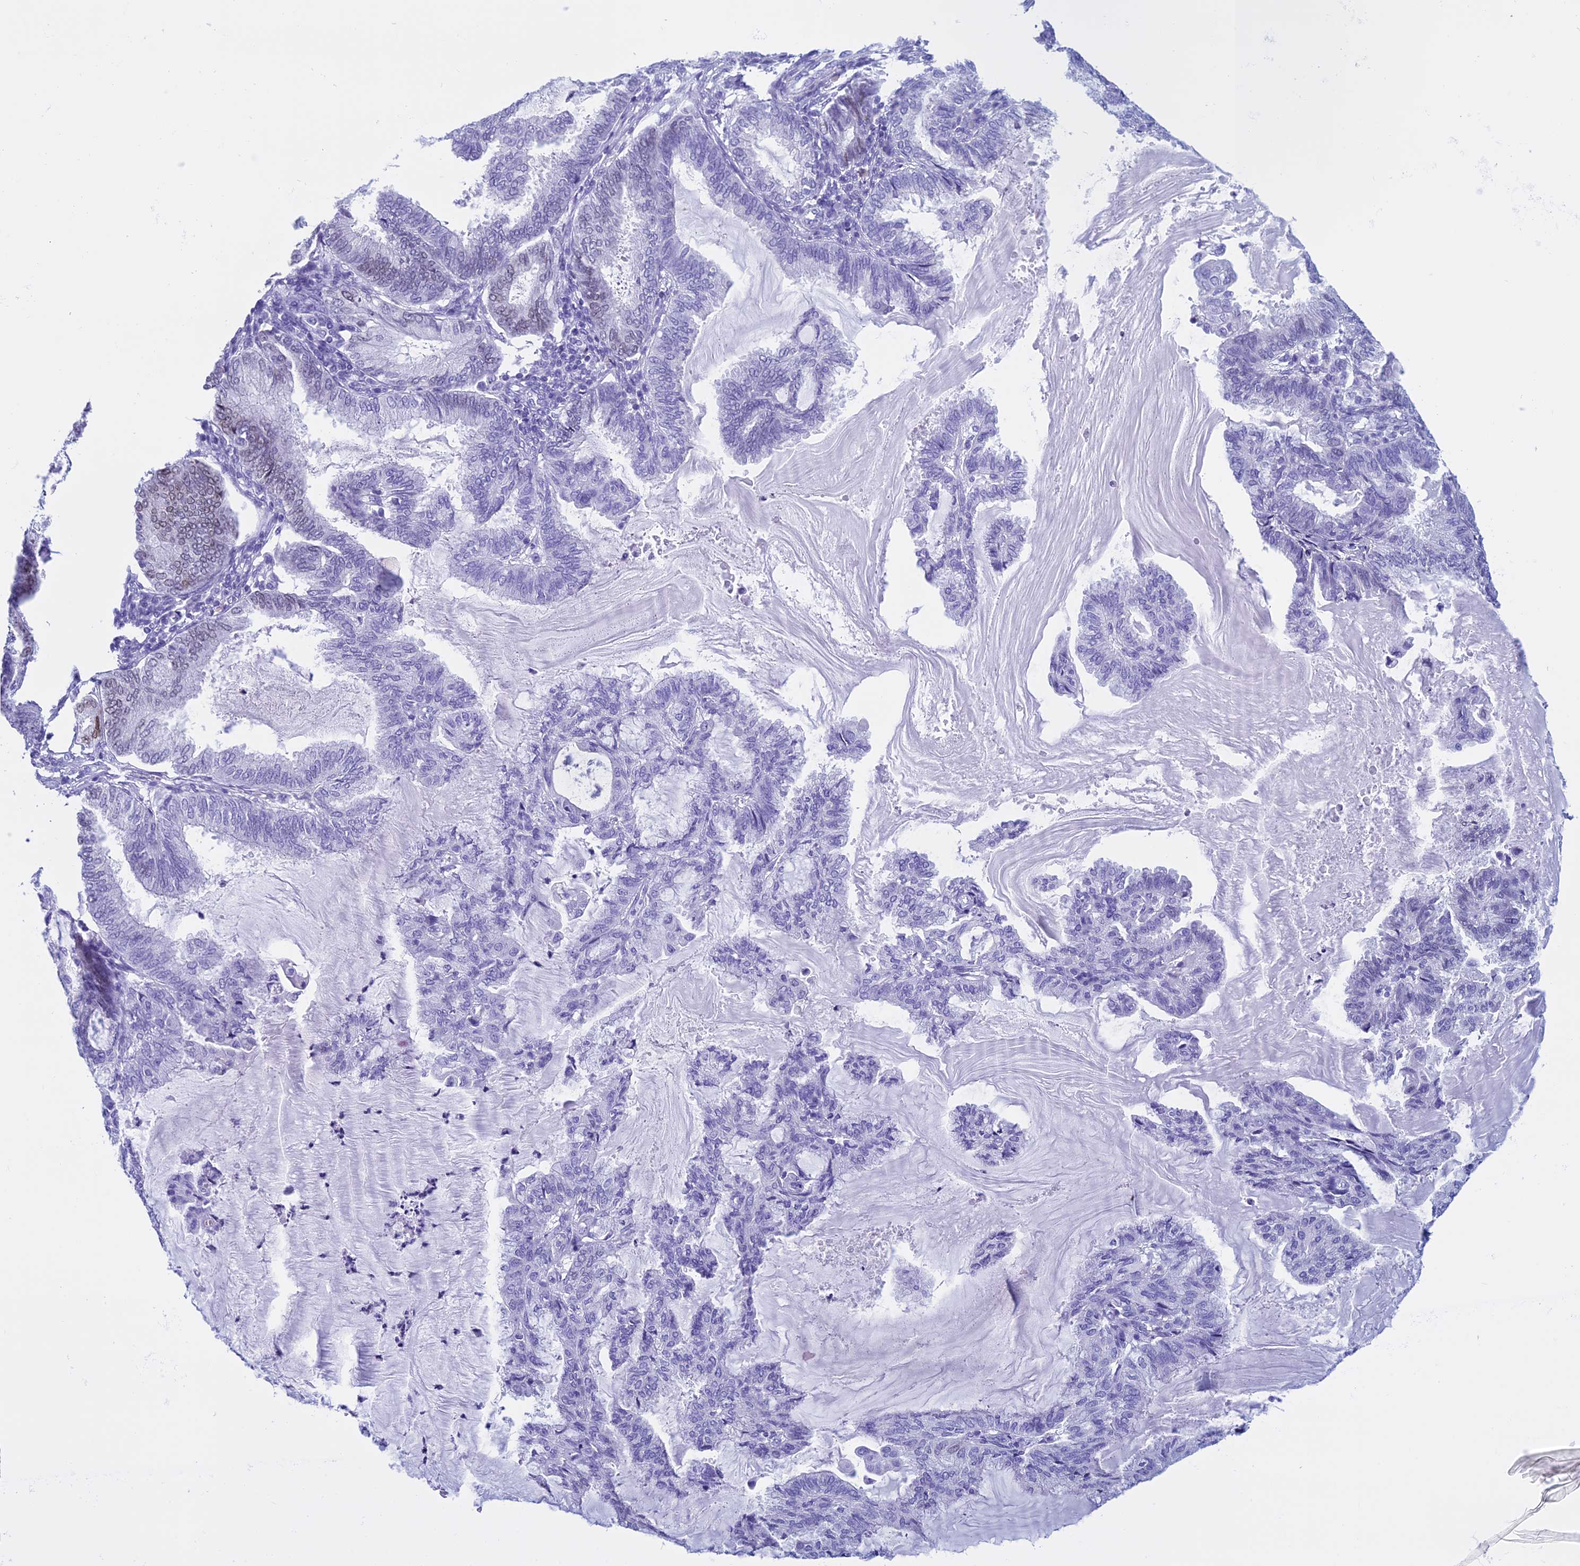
{"staining": {"intensity": "moderate", "quantity": "<25%", "location": "nuclear"}, "tissue": "endometrial cancer", "cell_type": "Tumor cells", "image_type": "cancer", "snomed": [{"axis": "morphology", "description": "Adenocarcinoma, NOS"}, {"axis": "topography", "description": "Endometrium"}], "caption": "A low amount of moderate nuclear positivity is seen in about <25% of tumor cells in endometrial cancer (adenocarcinoma) tissue. Nuclei are stained in blue.", "gene": "FAM169A", "patient": {"sex": "female", "age": 86}}